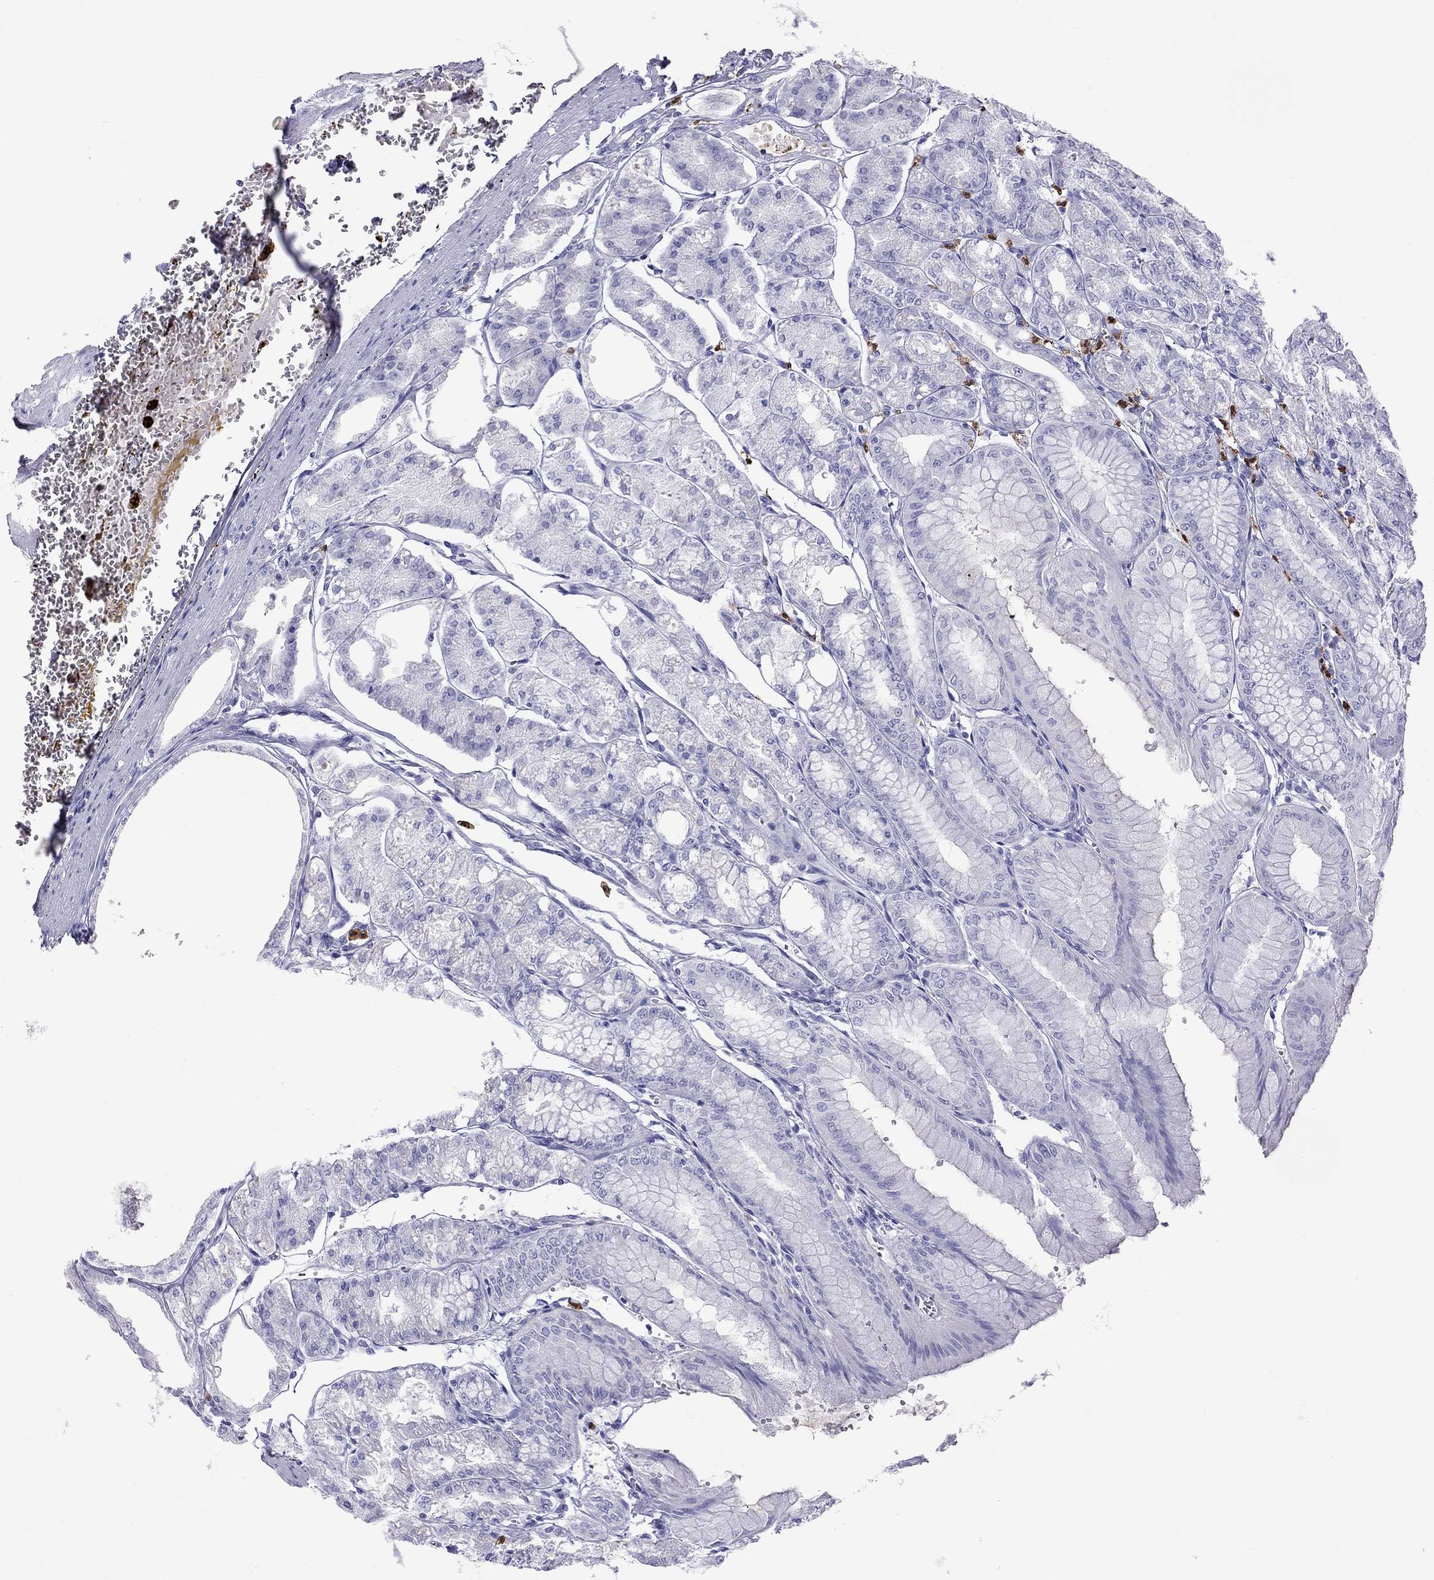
{"staining": {"intensity": "negative", "quantity": "none", "location": "none"}, "tissue": "stomach", "cell_type": "Glandular cells", "image_type": "normal", "snomed": [{"axis": "morphology", "description": "Normal tissue, NOS"}, {"axis": "topography", "description": "Stomach, lower"}], "caption": "Immunohistochemistry of unremarkable stomach exhibits no positivity in glandular cells. (Brightfield microscopy of DAB (3,3'-diaminobenzidine) immunohistochemistry (IHC) at high magnification).", "gene": "SLAMF1", "patient": {"sex": "male", "age": 71}}